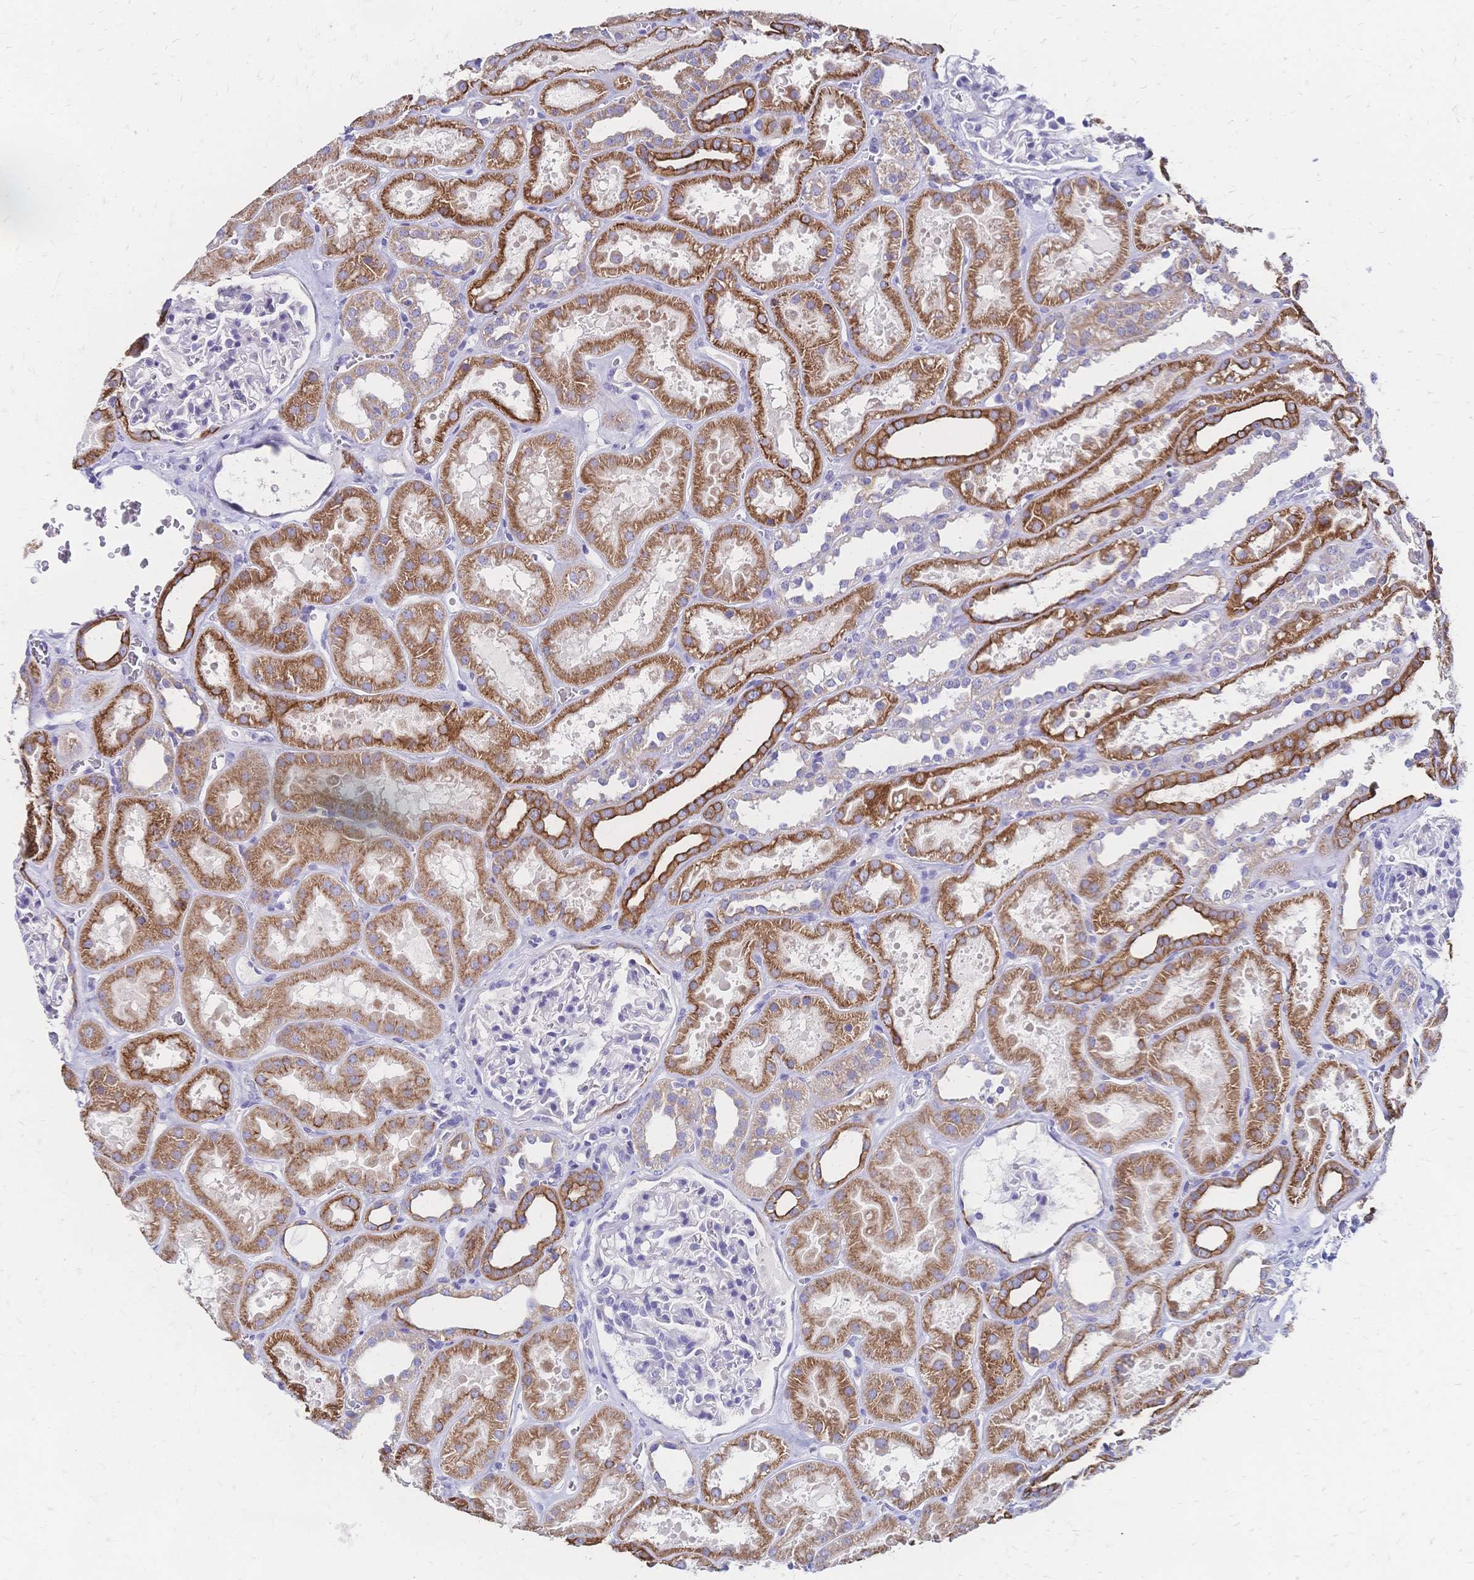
{"staining": {"intensity": "negative", "quantity": "none", "location": "none"}, "tissue": "kidney", "cell_type": "Cells in glomeruli", "image_type": "normal", "snomed": [{"axis": "morphology", "description": "Normal tissue, NOS"}, {"axis": "topography", "description": "Kidney"}], "caption": "DAB (3,3'-diaminobenzidine) immunohistochemical staining of unremarkable human kidney demonstrates no significant expression in cells in glomeruli.", "gene": "DTNB", "patient": {"sex": "female", "age": 41}}